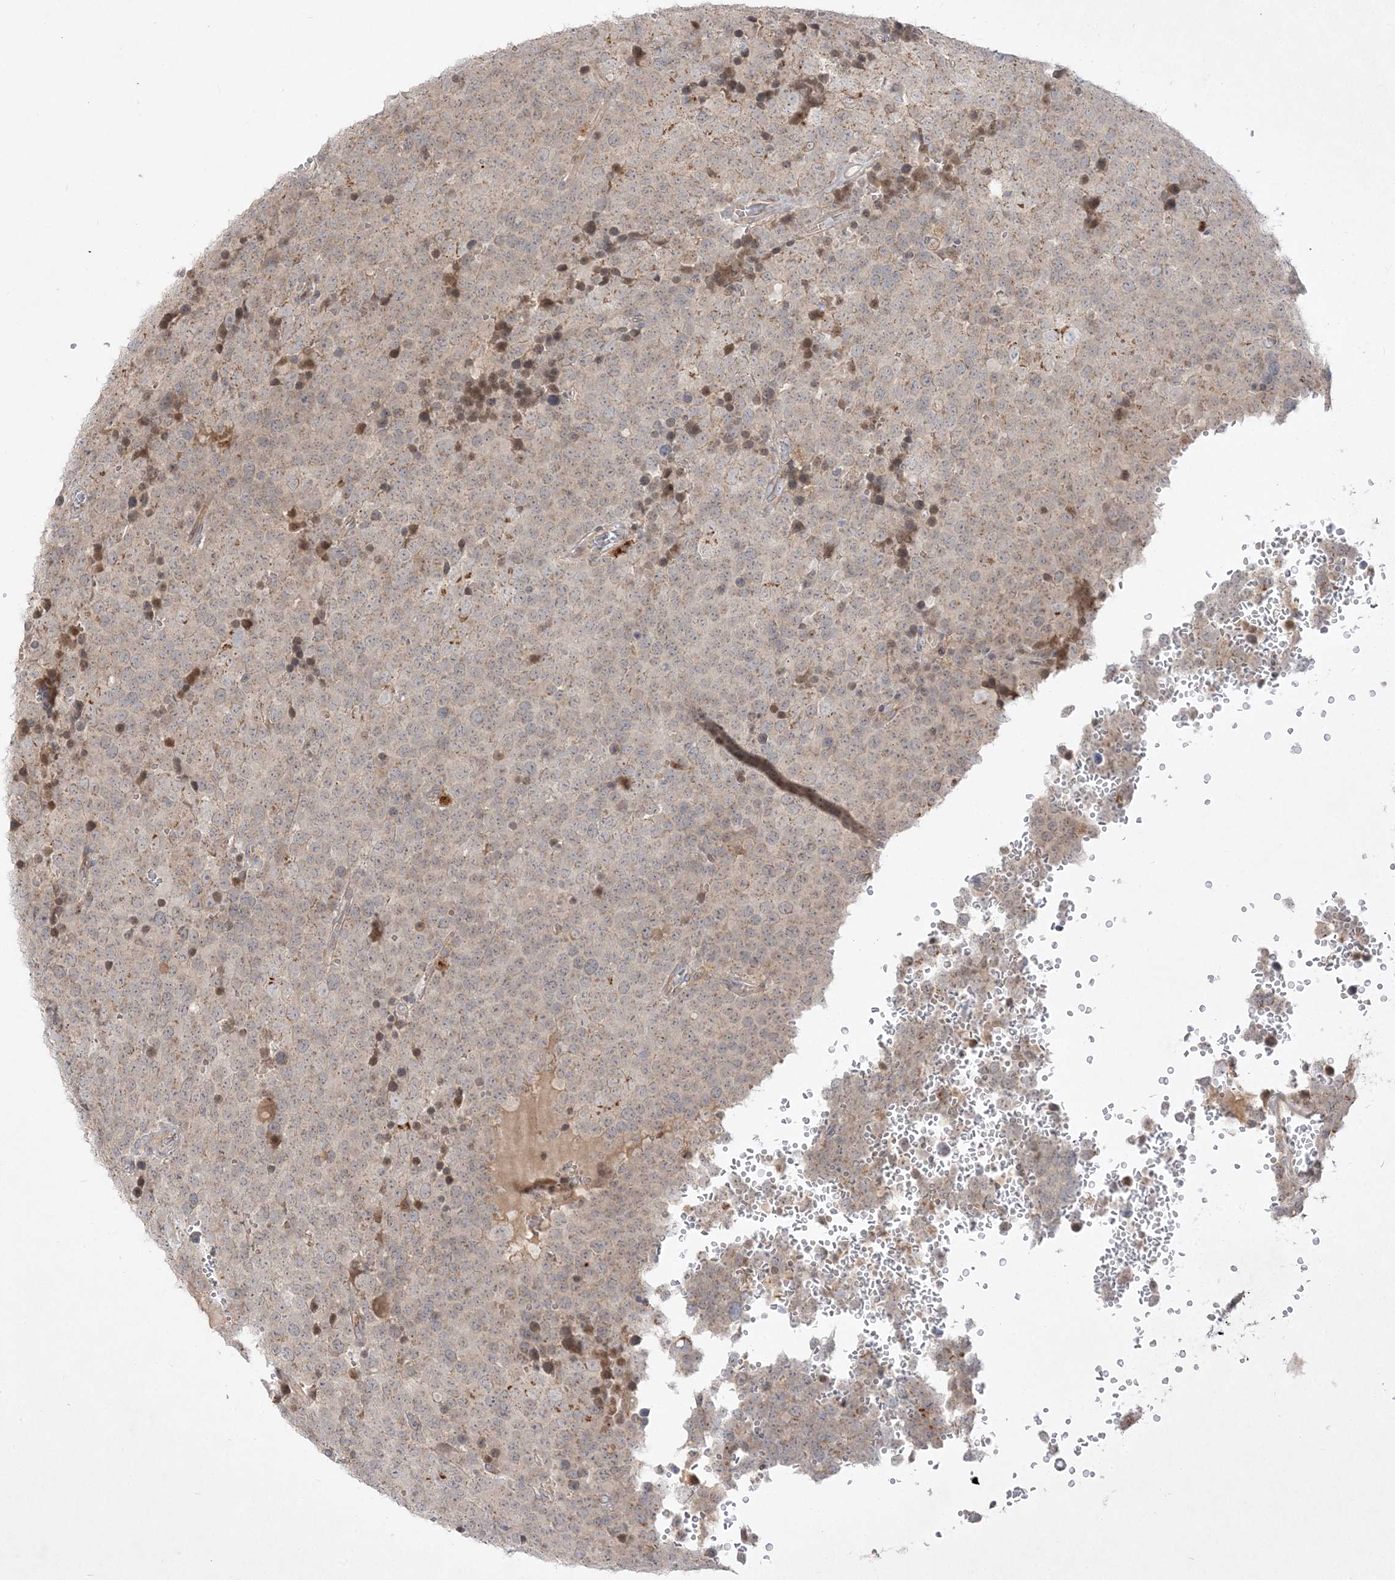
{"staining": {"intensity": "weak", "quantity": "<25%", "location": "cytoplasmic/membranous"}, "tissue": "testis cancer", "cell_type": "Tumor cells", "image_type": "cancer", "snomed": [{"axis": "morphology", "description": "Seminoma, NOS"}, {"axis": "topography", "description": "Testis"}], "caption": "An immunohistochemistry (IHC) photomicrograph of testis seminoma is shown. There is no staining in tumor cells of testis seminoma.", "gene": "CLNK", "patient": {"sex": "male", "age": 71}}